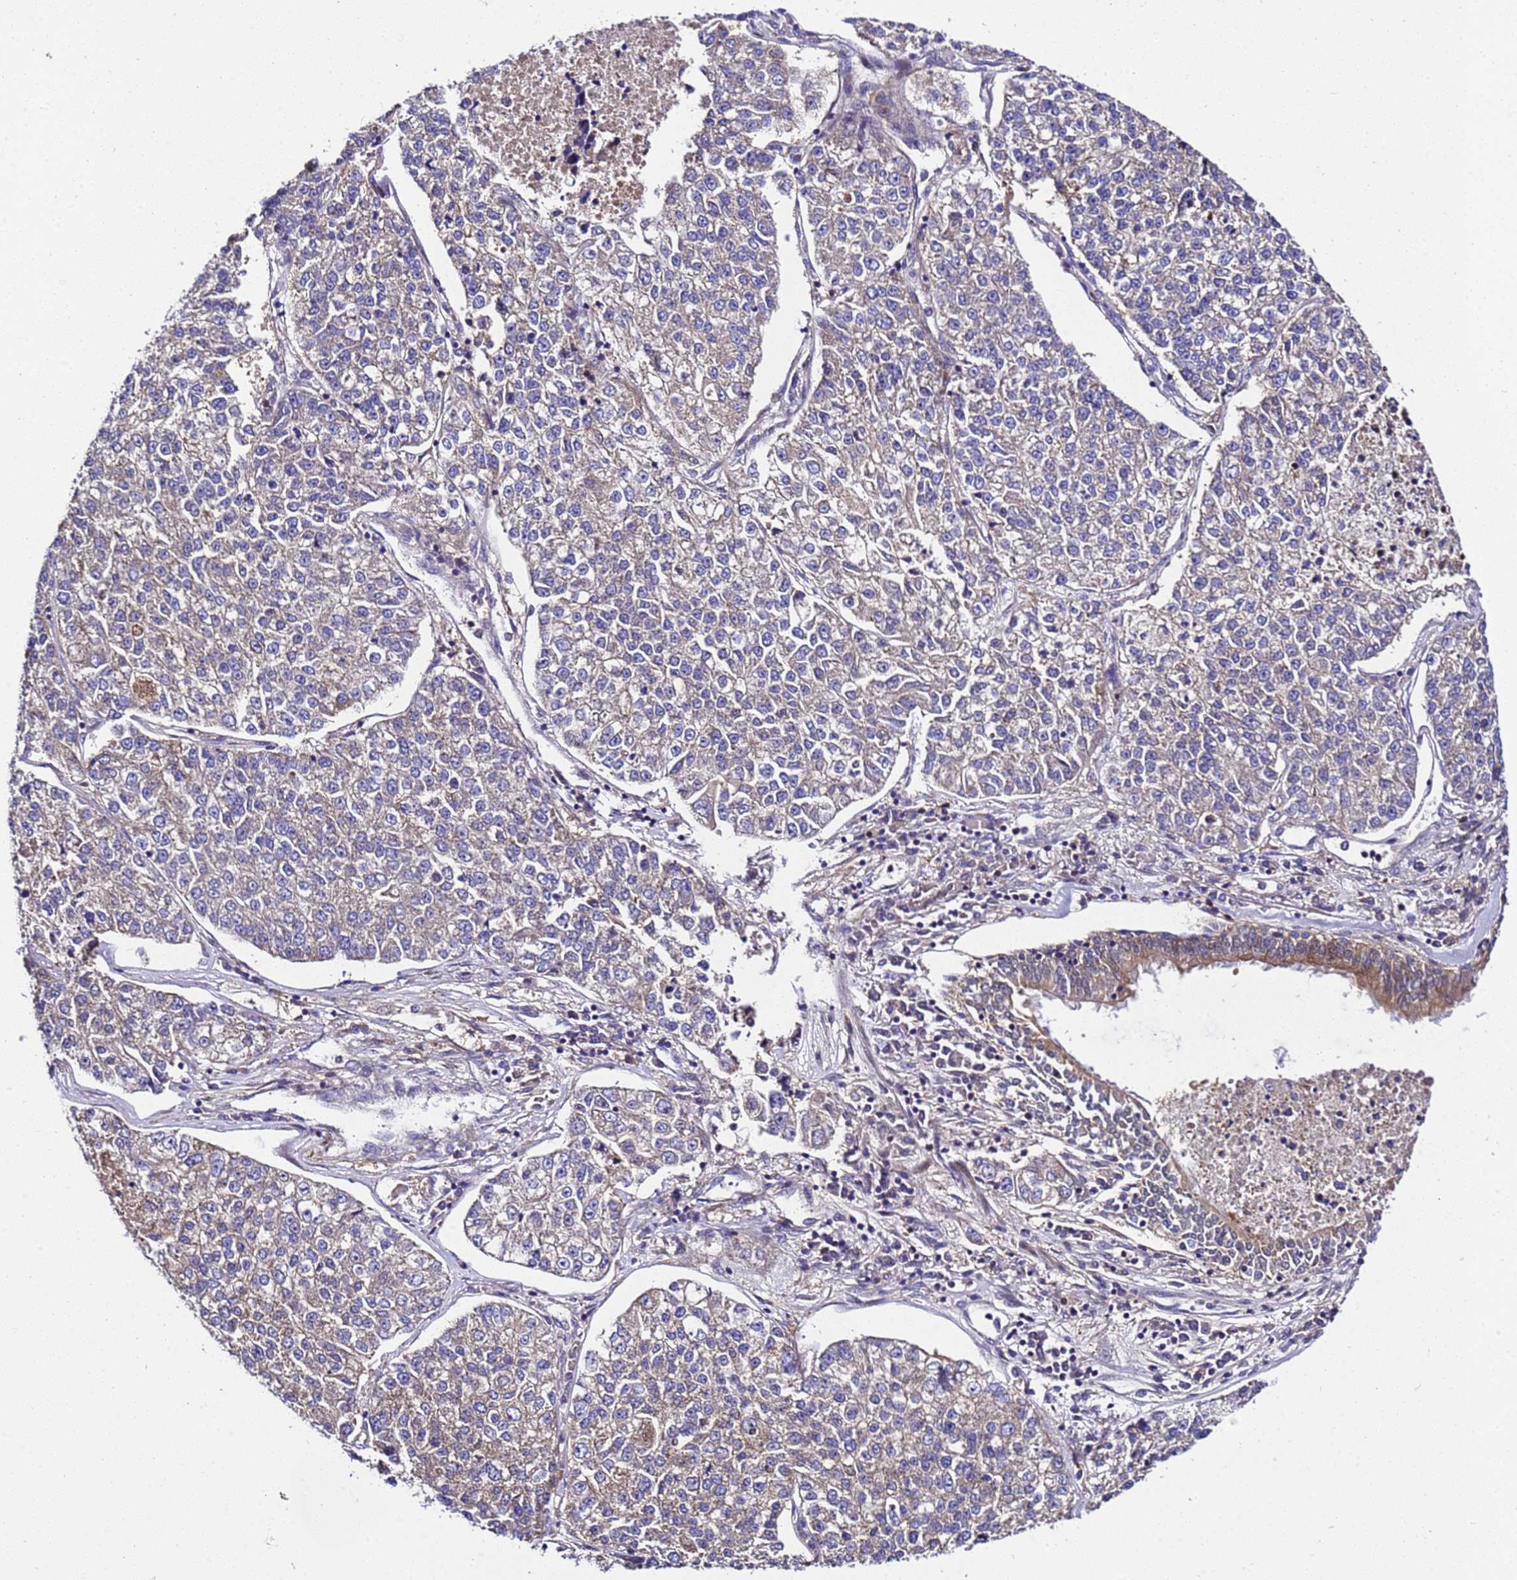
{"staining": {"intensity": "weak", "quantity": "25%-75%", "location": "cytoplasmic/membranous"}, "tissue": "lung cancer", "cell_type": "Tumor cells", "image_type": "cancer", "snomed": [{"axis": "morphology", "description": "Adenocarcinoma, NOS"}, {"axis": "topography", "description": "Lung"}], "caption": "The micrograph shows immunohistochemical staining of lung cancer (adenocarcinoma). There is weak cytoplasmic/membranous expression is present in about 25%-75% of tumor cells. Nuclei are stained in blue.", "gene": "ZNF417", "patient": {"sex": "male", "age": 49}}